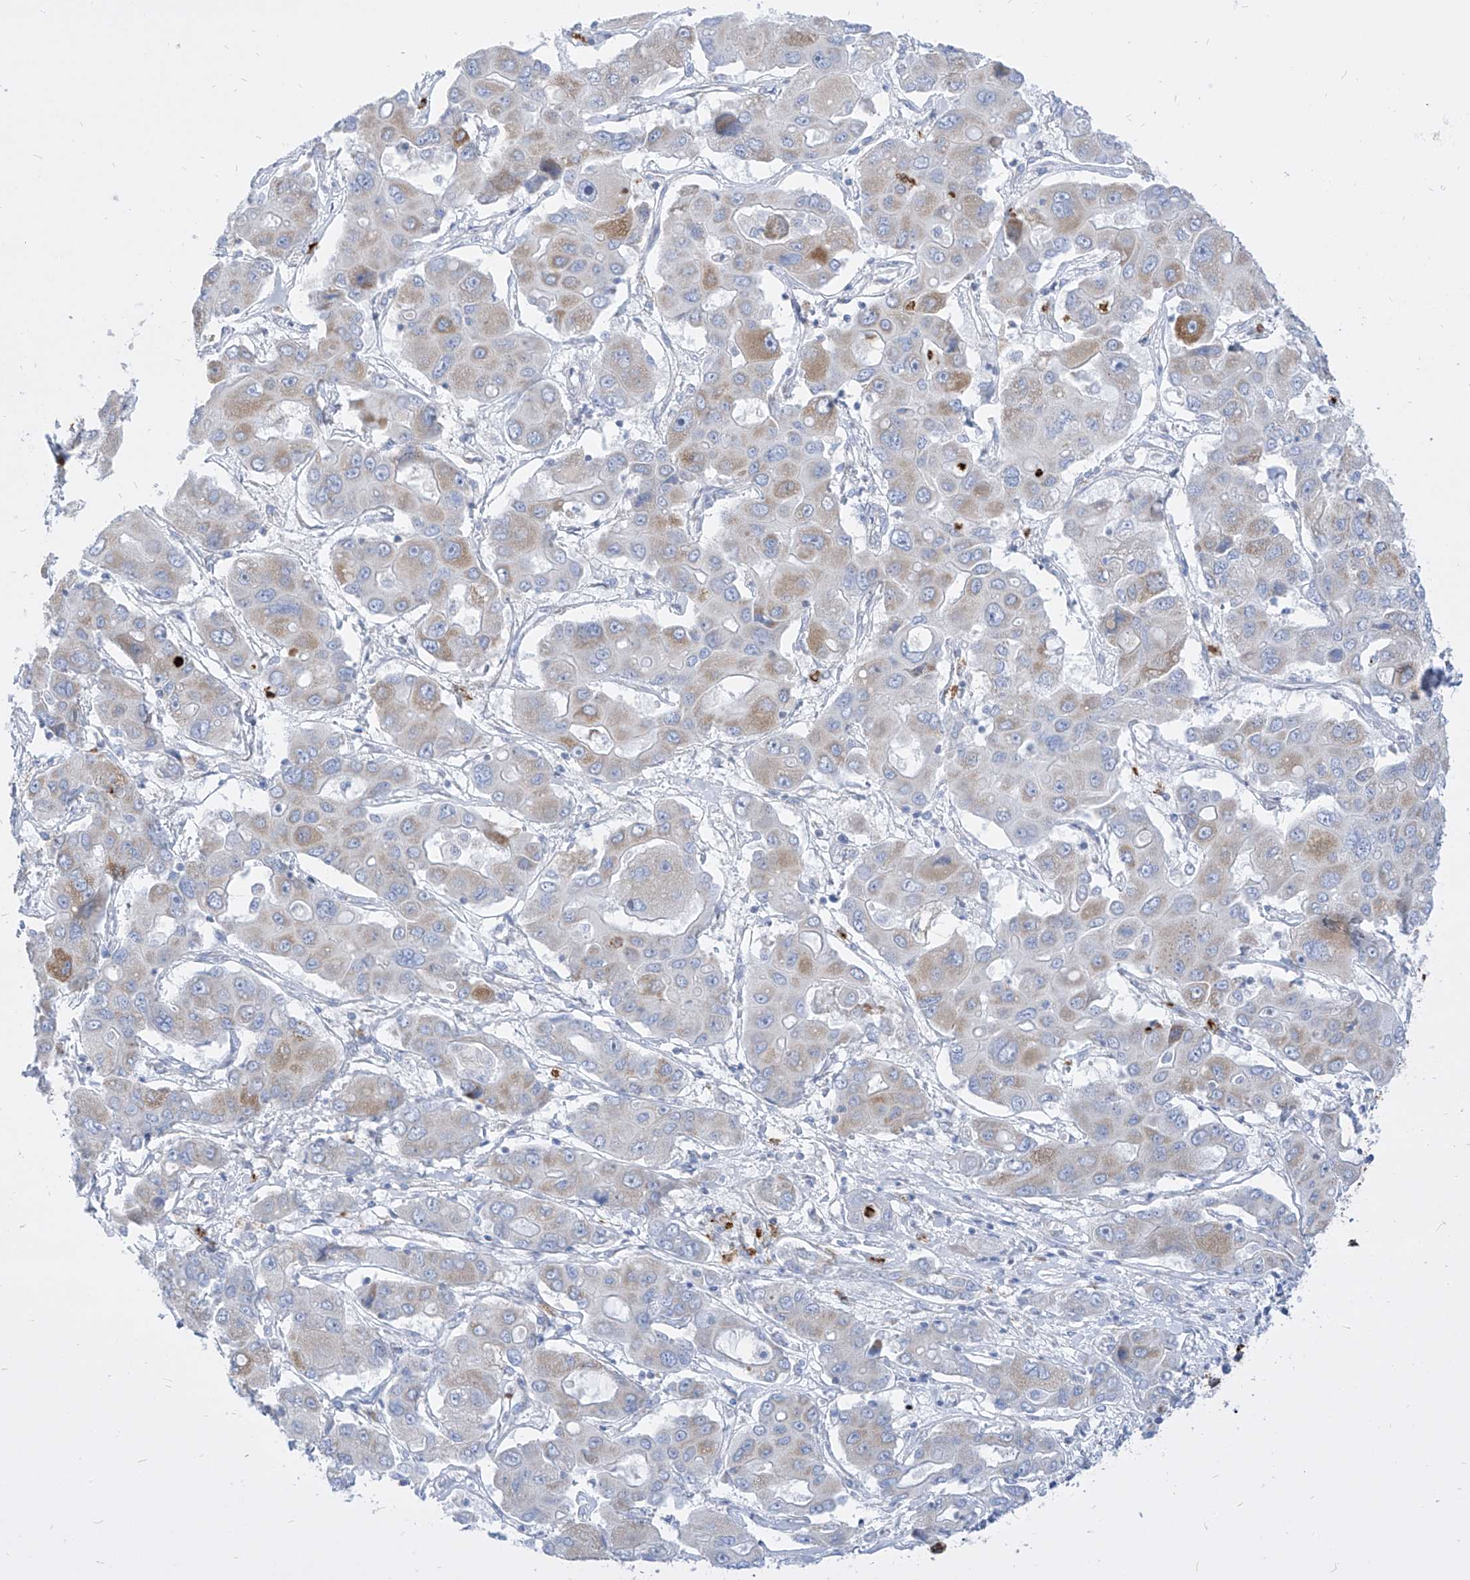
{"staining": {"intensity": "moderate", "quantity": "<25%", "location": "cytoplasmic/membranous"}, "tissue": "liver cancer", "cell_type": "Tumor cells", "image_type": "cancer", "snomed": [{"axis": "morphology", "description": "Cholangiocarcinoma"}, {"axis": "topography", "description": "Liver"}], "caption": "The image shows a brown stain indicating the presence of a protein in the cytoplasmic/membranous of tumor cells in liver cancer (cholangiocarcinoma).", "gene": "COQ3", "patient": {"sex": "male", "age": 67}}